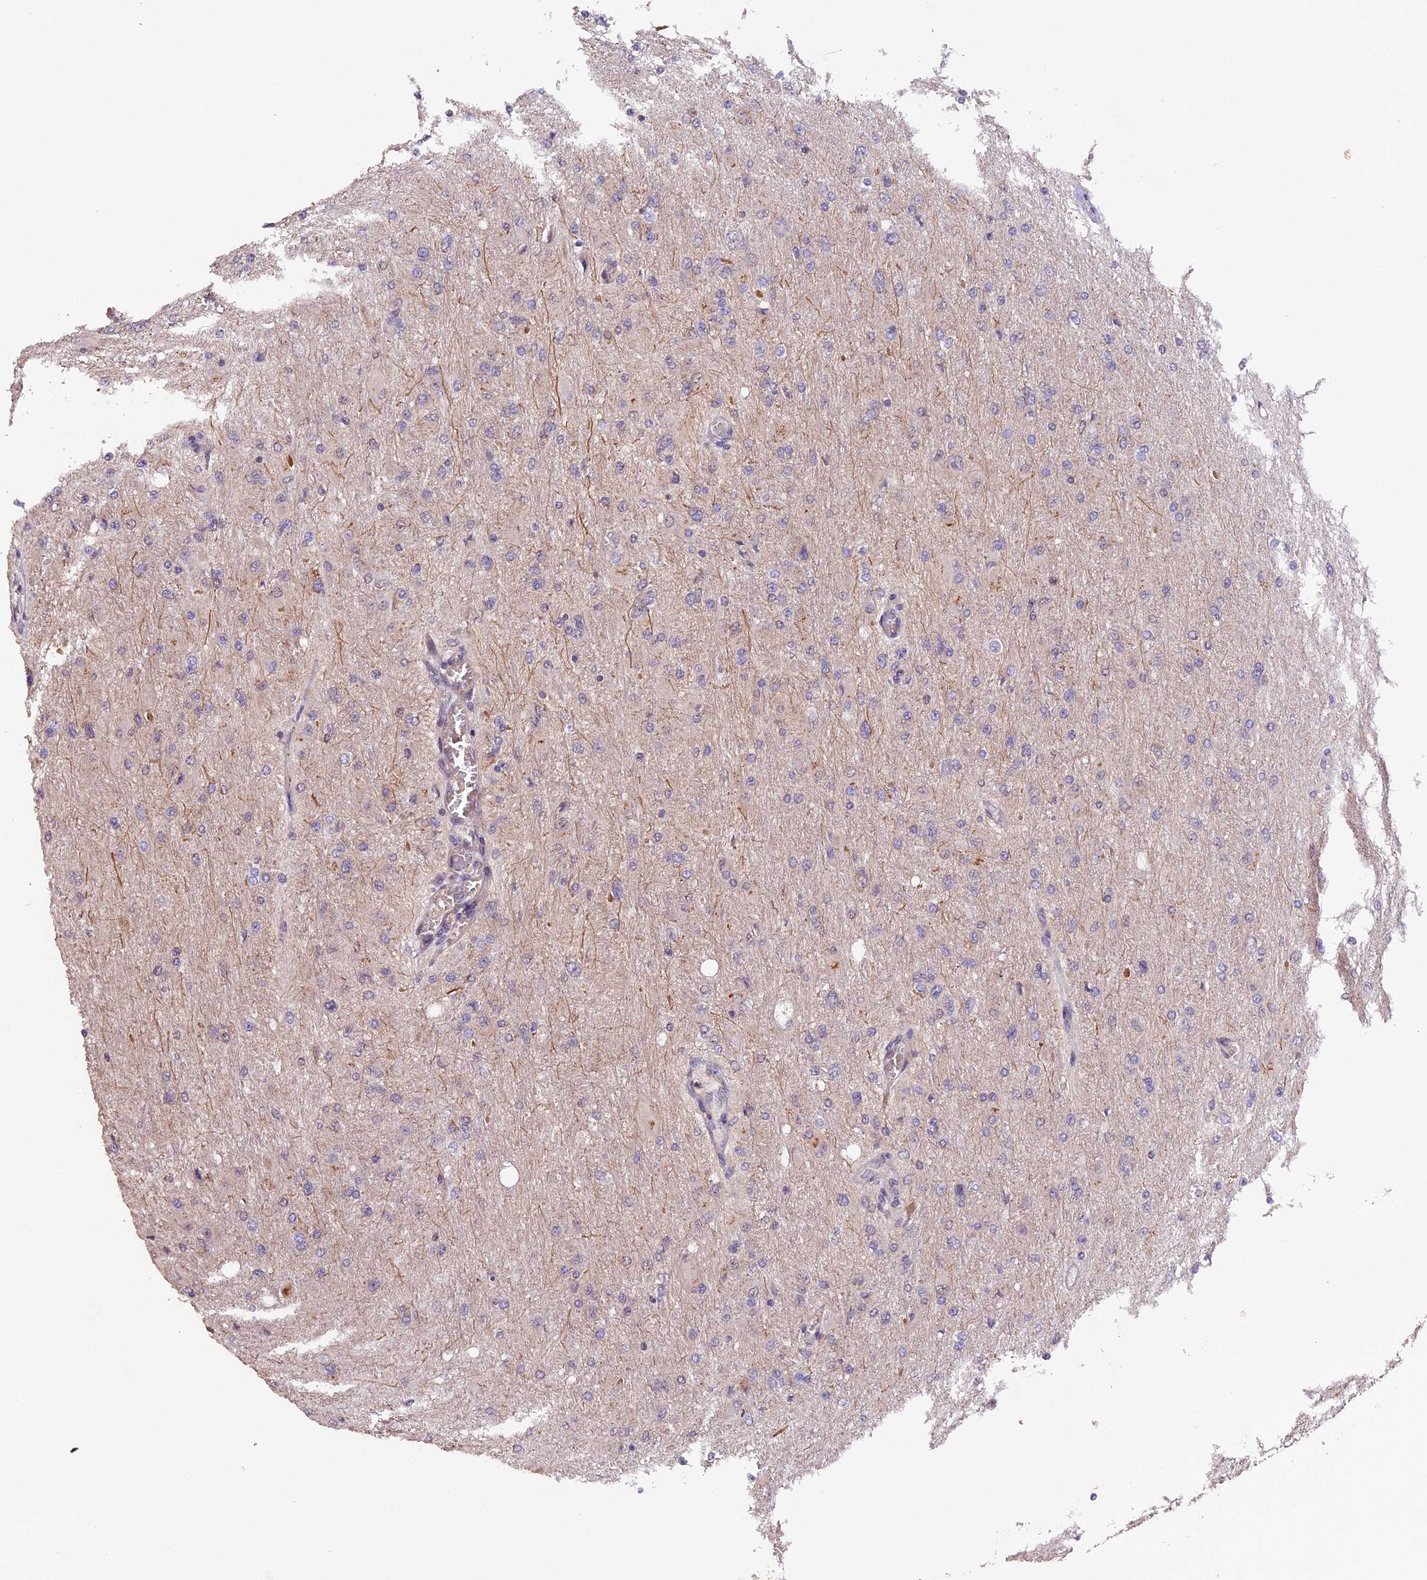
{"staining": {"intensity": "negative", "quantity": "none", "location": "none"}, "tissue": "glioma", "cell_type": "Tumor cells", "image_type": "cancer", "snomed": [{"axis": "morphology", "description": "Glioma, malignant, High grade"}, {"axis": "topography", "description": "Cerebral cortex"}], "caption": "This photomicrograph is of malignant glioma (high-grade) stained with immunohistochemistry (IHC) to label a protein in brown with the nuclei are counter-stained blue. There is no expression in tumor cells. Nuclei are stained in blue.", "gene": "GNB5", "patient": {"sex": "female", "age": 36}}